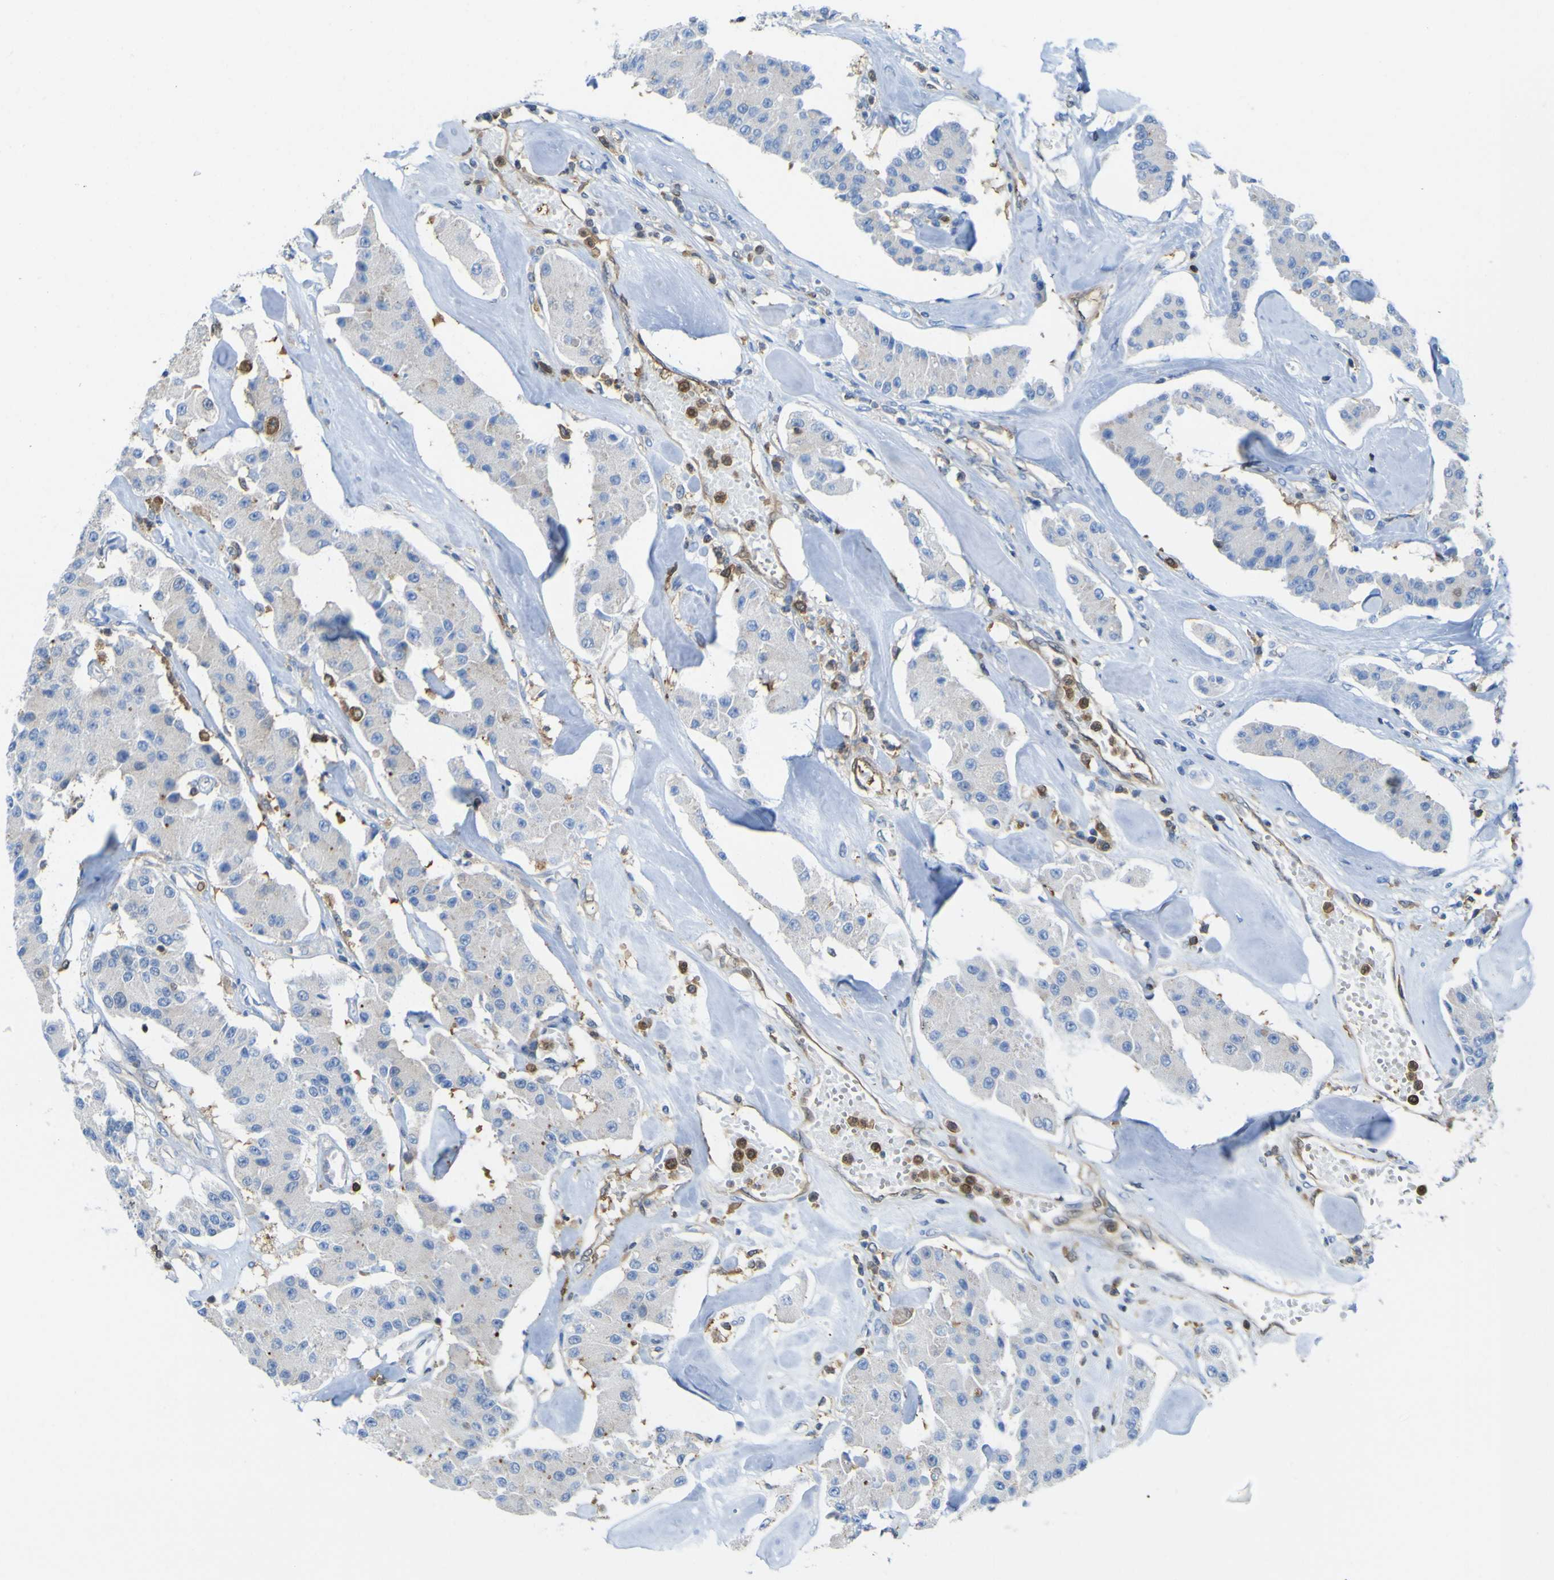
{"staining": {"intensity": "negative", "quantity": "none", "location": "none"}, "tissue": "carcinoid", "cell_type": "Tumor cells", "image_type": "cancer", "snomed": [{"axis": "morphology", "description": "Carcinoid, malignant, NOS"}, {"axis": "topography", "description": "Pancreas"}], "caption": "Immunohistochemistry of human malignant carcinoid exhibits no expression in tumor cells.", "gene": "ABHD3", "patient": {"sex": "male", "age": 41}}